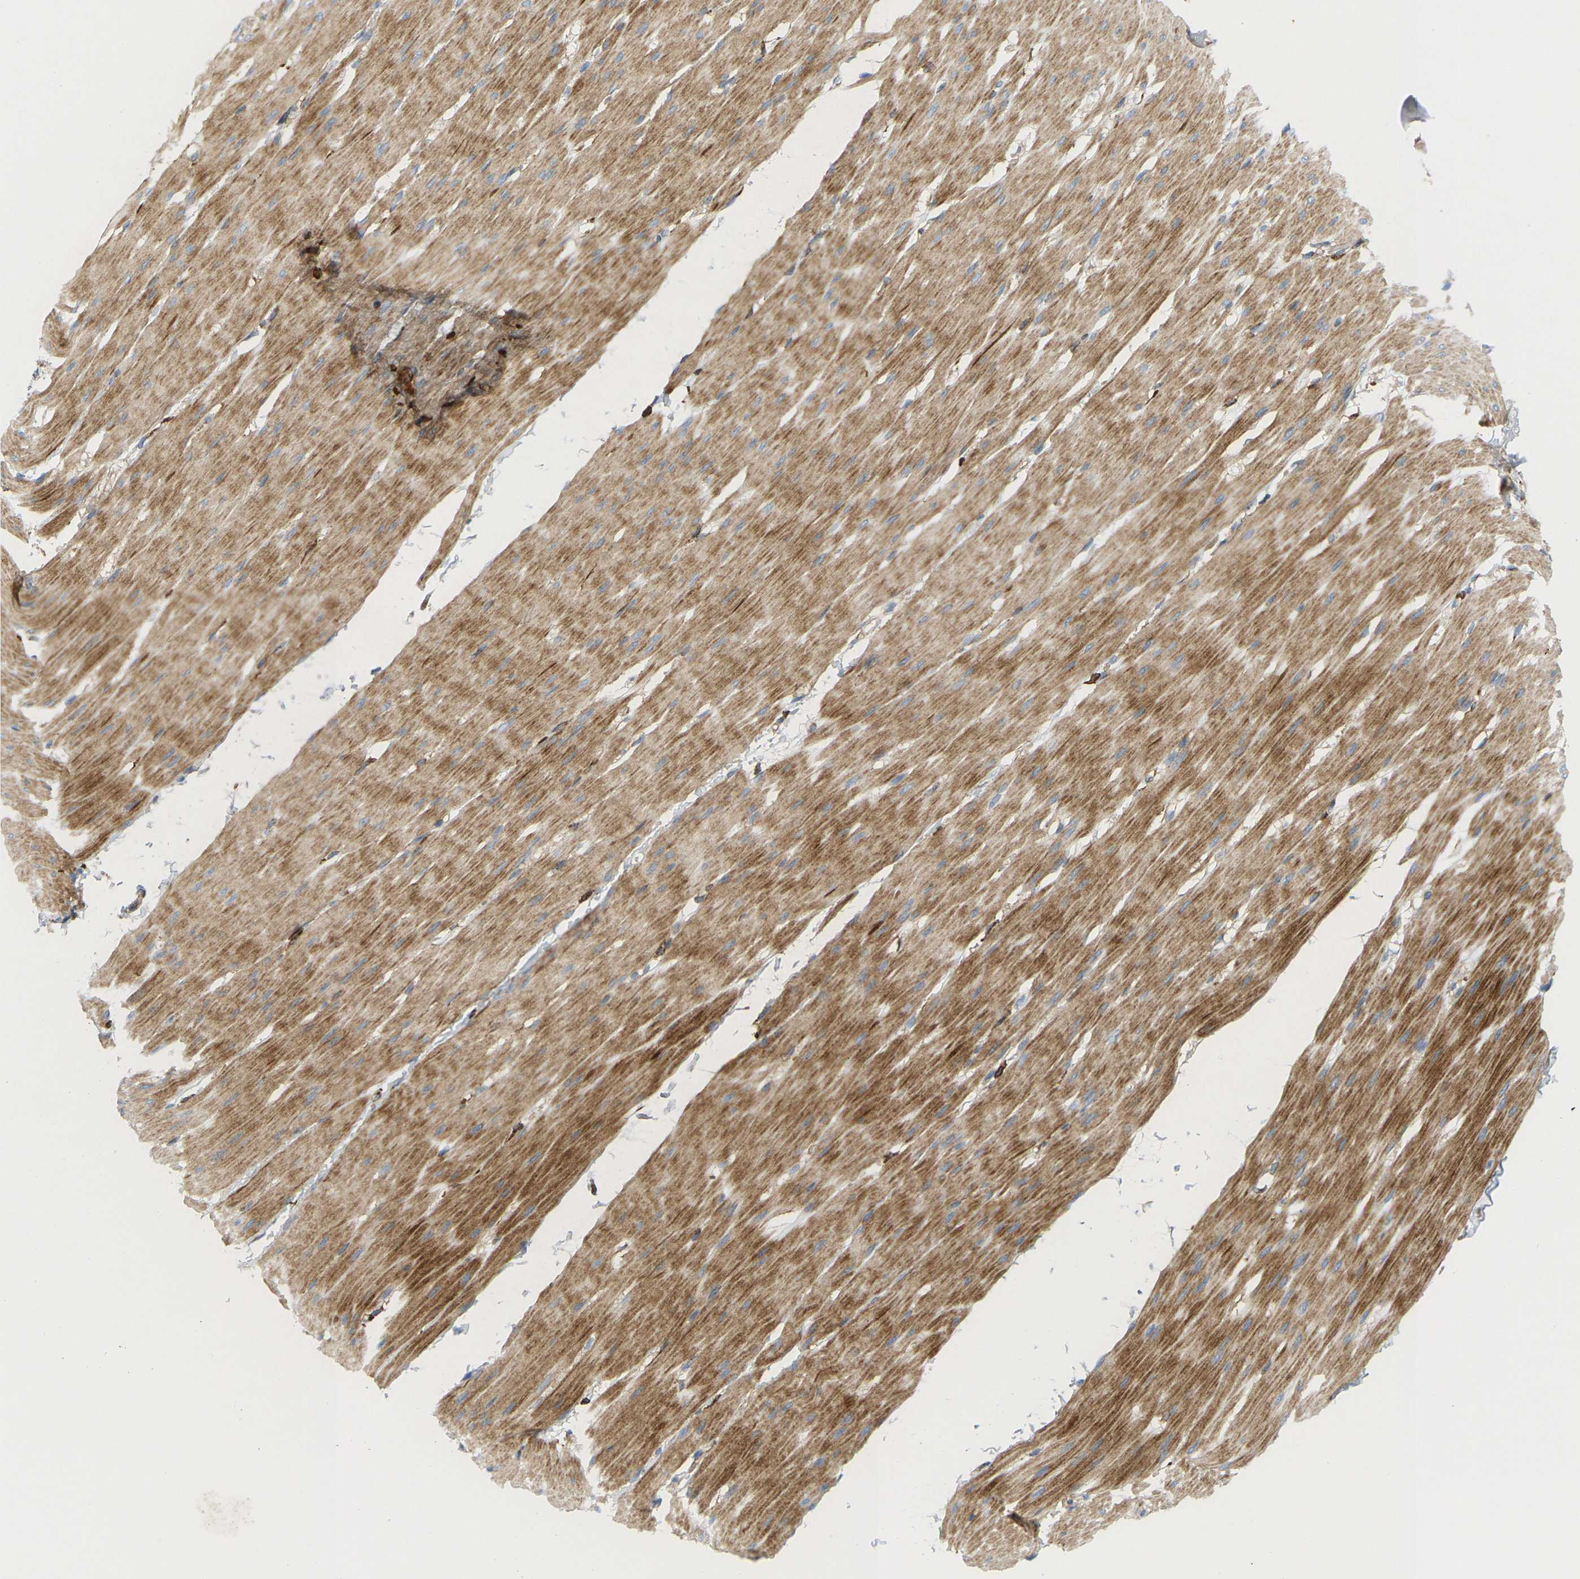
{"staining": {"intensity": "moderate", "quantity": ">75%", "location": "cytoplasmic/membranous"}, "tissue": "smooth muscle", "cell_type": "Smooth muscle cells", "image_type": "normal", "snomed": [{"axis": "morphology", "description": "Normal tissue, NOS"}, {"axis": "topography", "description": "Smooth muscle"}, {"axis": "topography", "description": "Colon"}], "caption": "High-power microscopy captured an immunohistochemistry micrograph of benign smooth muscle, revealing moderate cytoplasmic/membranous positivity in about >75% of smooth muscle cells.", "gene": "PICALM", "patient": {"sex": "male", "age": 67}}